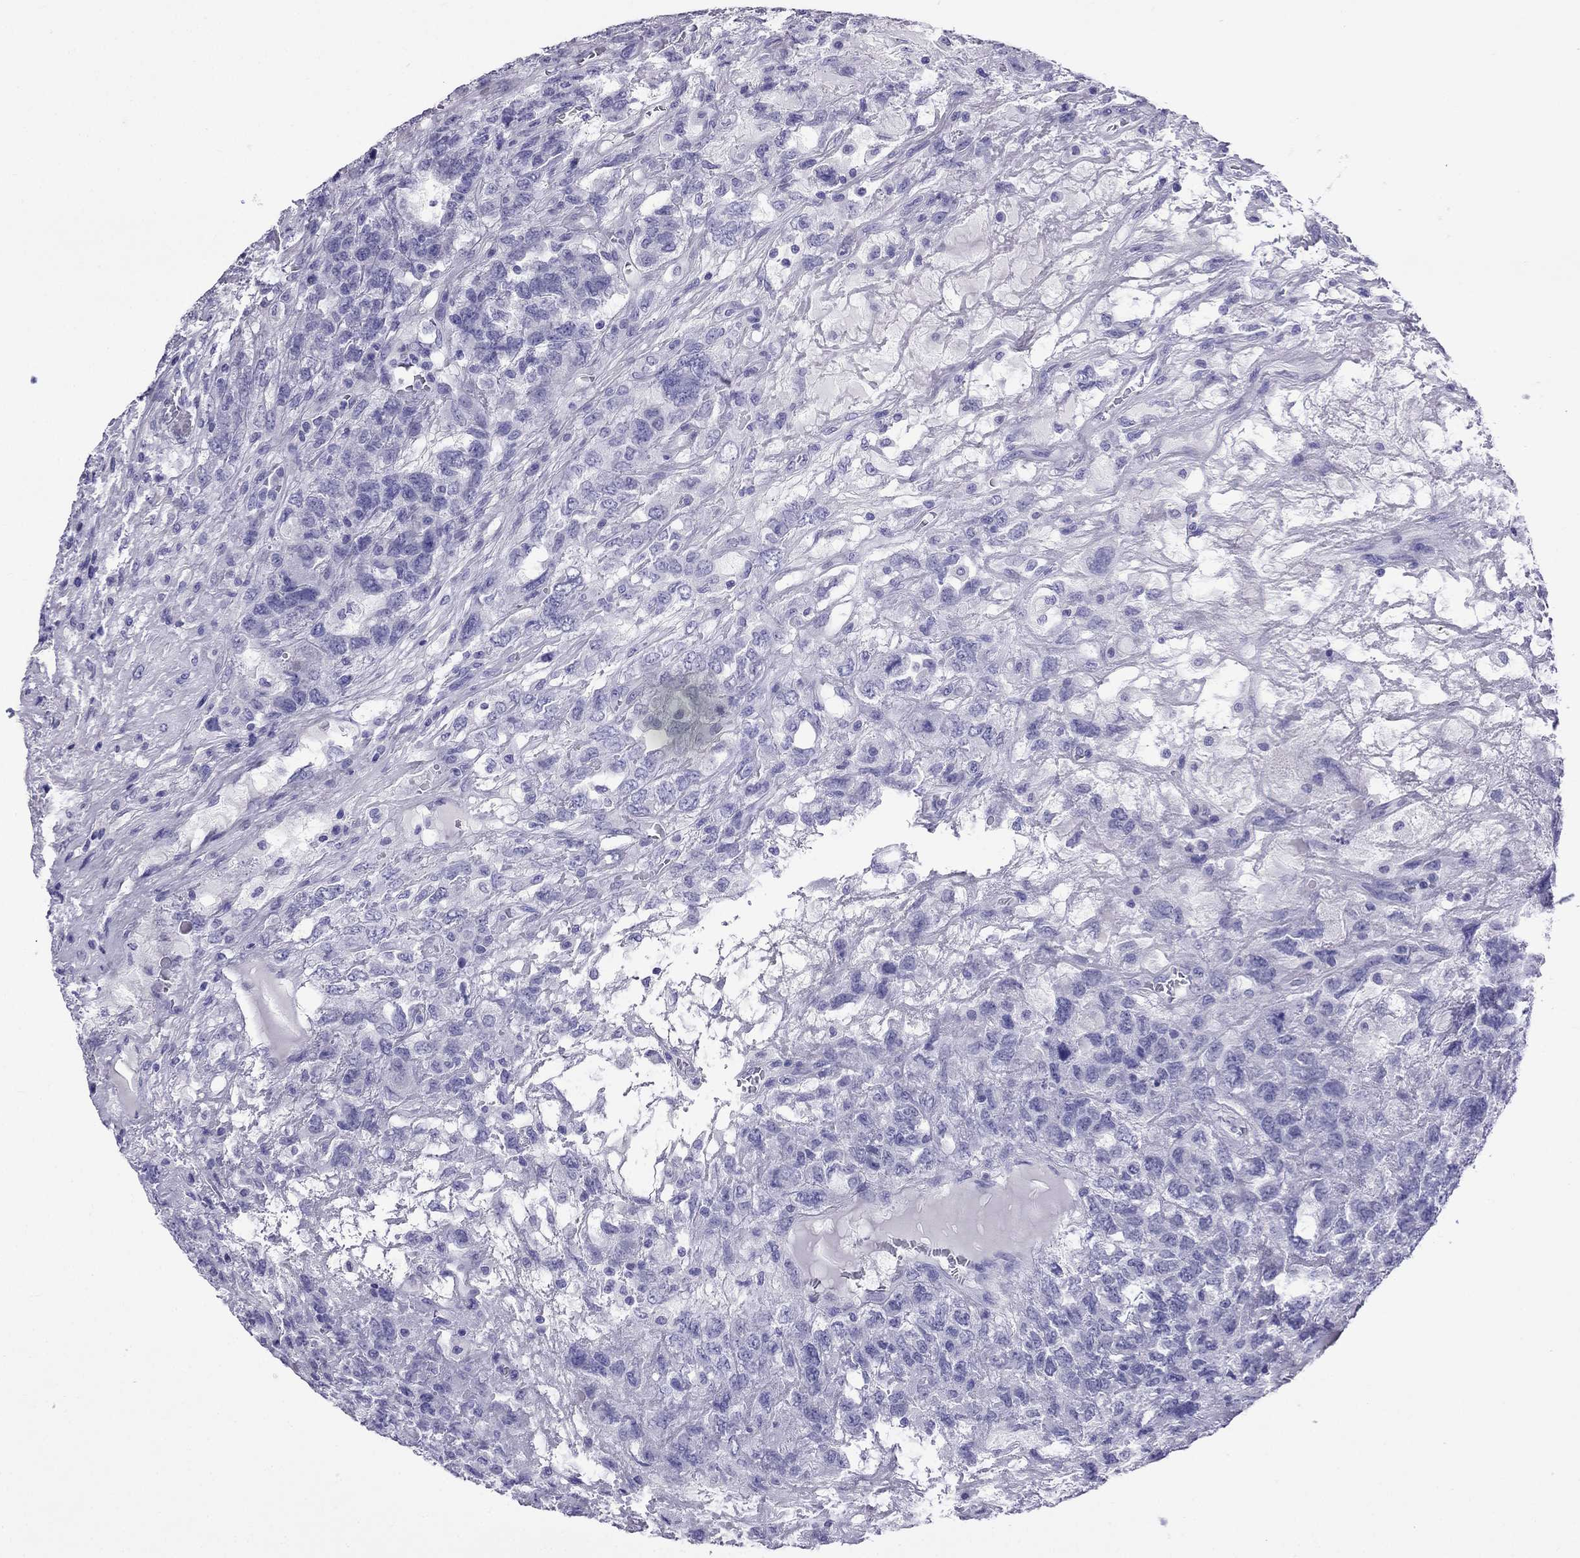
{"staining": {"intensity": "negative", "quantity": "none", "location": "none"}, "tissue": "testis cancer", "cell_type": "Tumor cells", "image_type": "cancer", "snomed": [{"axis": "morphology", "description": "Seminoma, NOS"}, {"axis": "topography", "description": "Testis"}], "caption": "High magnification brightfield microscopy of seminoma (testis) stained with DAB (3,3'-diaminobenzidine) (brown) and counterstained with hematoxylin (blue): tumor cells show no significant staining.", "gene": "ARR3", "patient": {"sex": "male", "age": 52}}